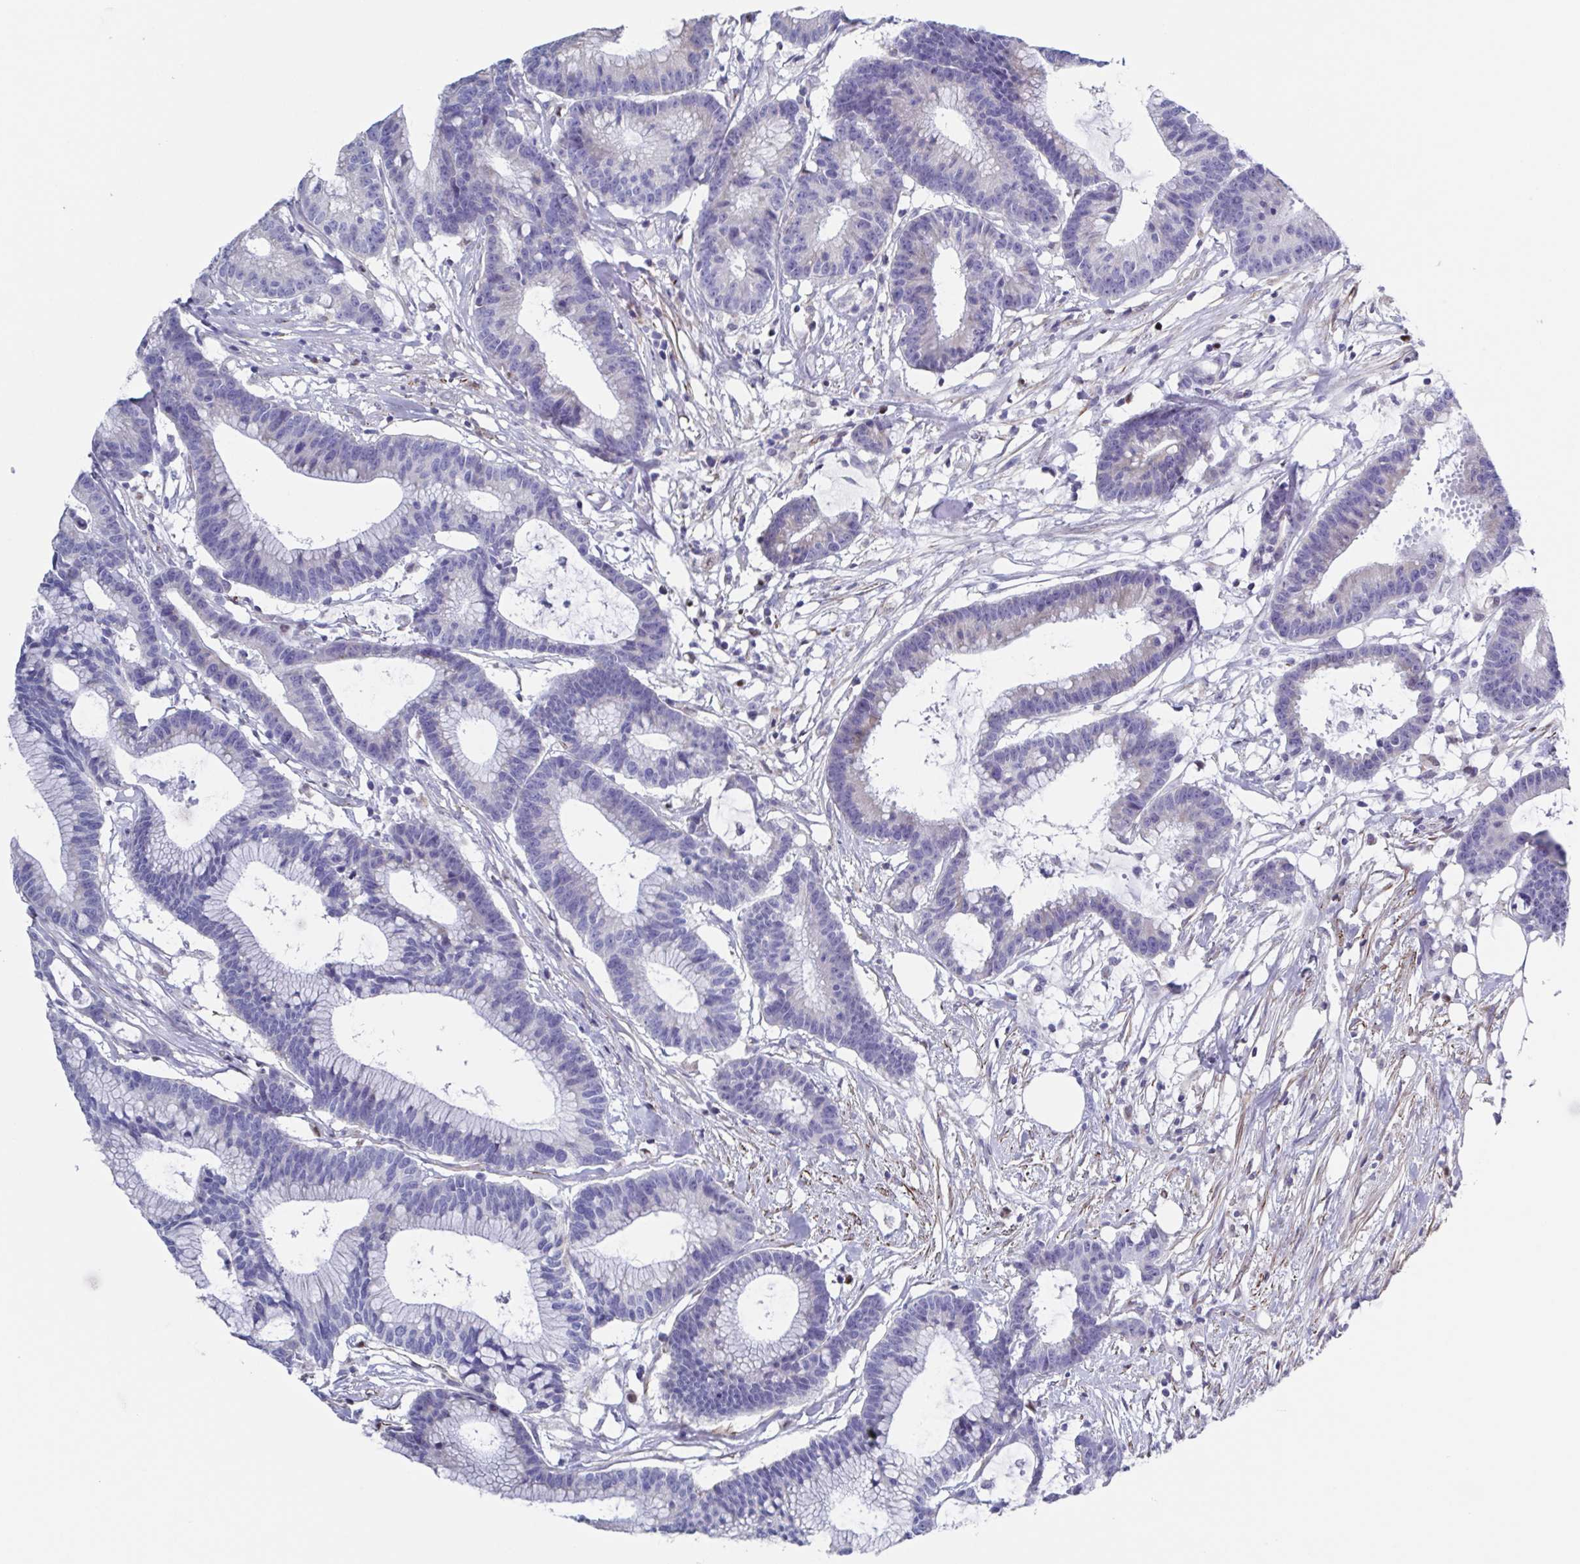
{"staining": {"intensity": "negative", "quantity": "none", "location": "none"}, "tissue": "colorectal cancer", "cell_type": "Tumor cells", "image_type": "cancer", "snomed": [{"axis": "morphology", "description": "Adenocarcinoma, NOS"}, {"axis": "topography", "description": "Colon"}], "caption": "Protein analysis of adenocarcinoma (colorectal) shows no significant expression in tumor cells.", "gene": "PBOV1", "patient": {"sex": "female", "age": 78}}